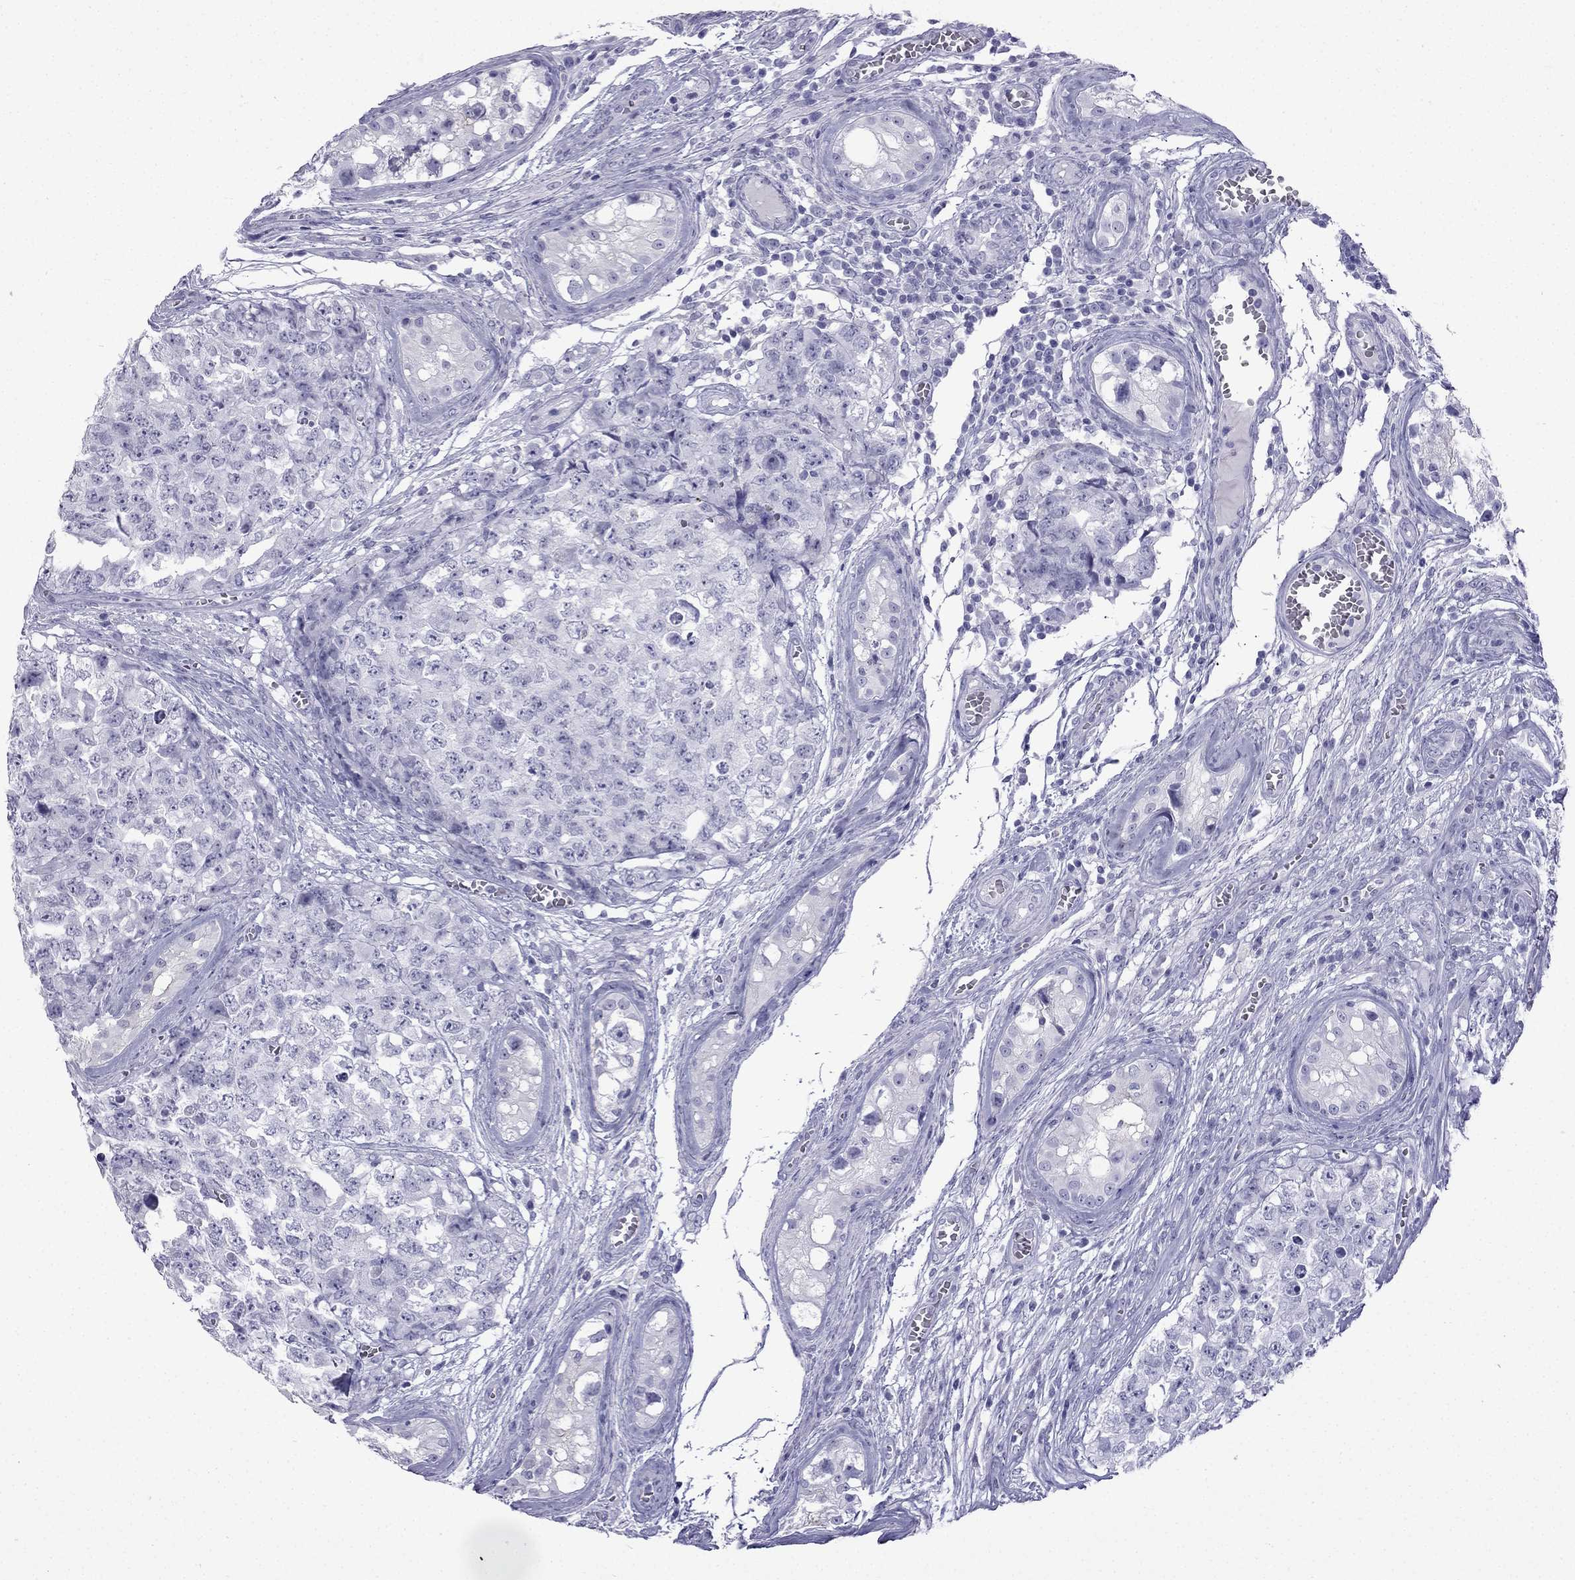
{"staining": {"intensity": "negative", "quantity": "none", "location": "none"}, "tissue": "testis cancer", "cell_type": "Tumor cells", "image_type": "cancer", "snomed": [{"axis": "morphology", "description": "Carcinoma, Embryonal, NOS"}, {"axis": "topography", "description": "Testis"}], "caption": "Immunohistochemistry (IHC) of human embryonal carcinoma (testis) exhibits no expression in tumor cells.", "gene": "GJA8", "patient": {"sex": "male", "age": 23}}